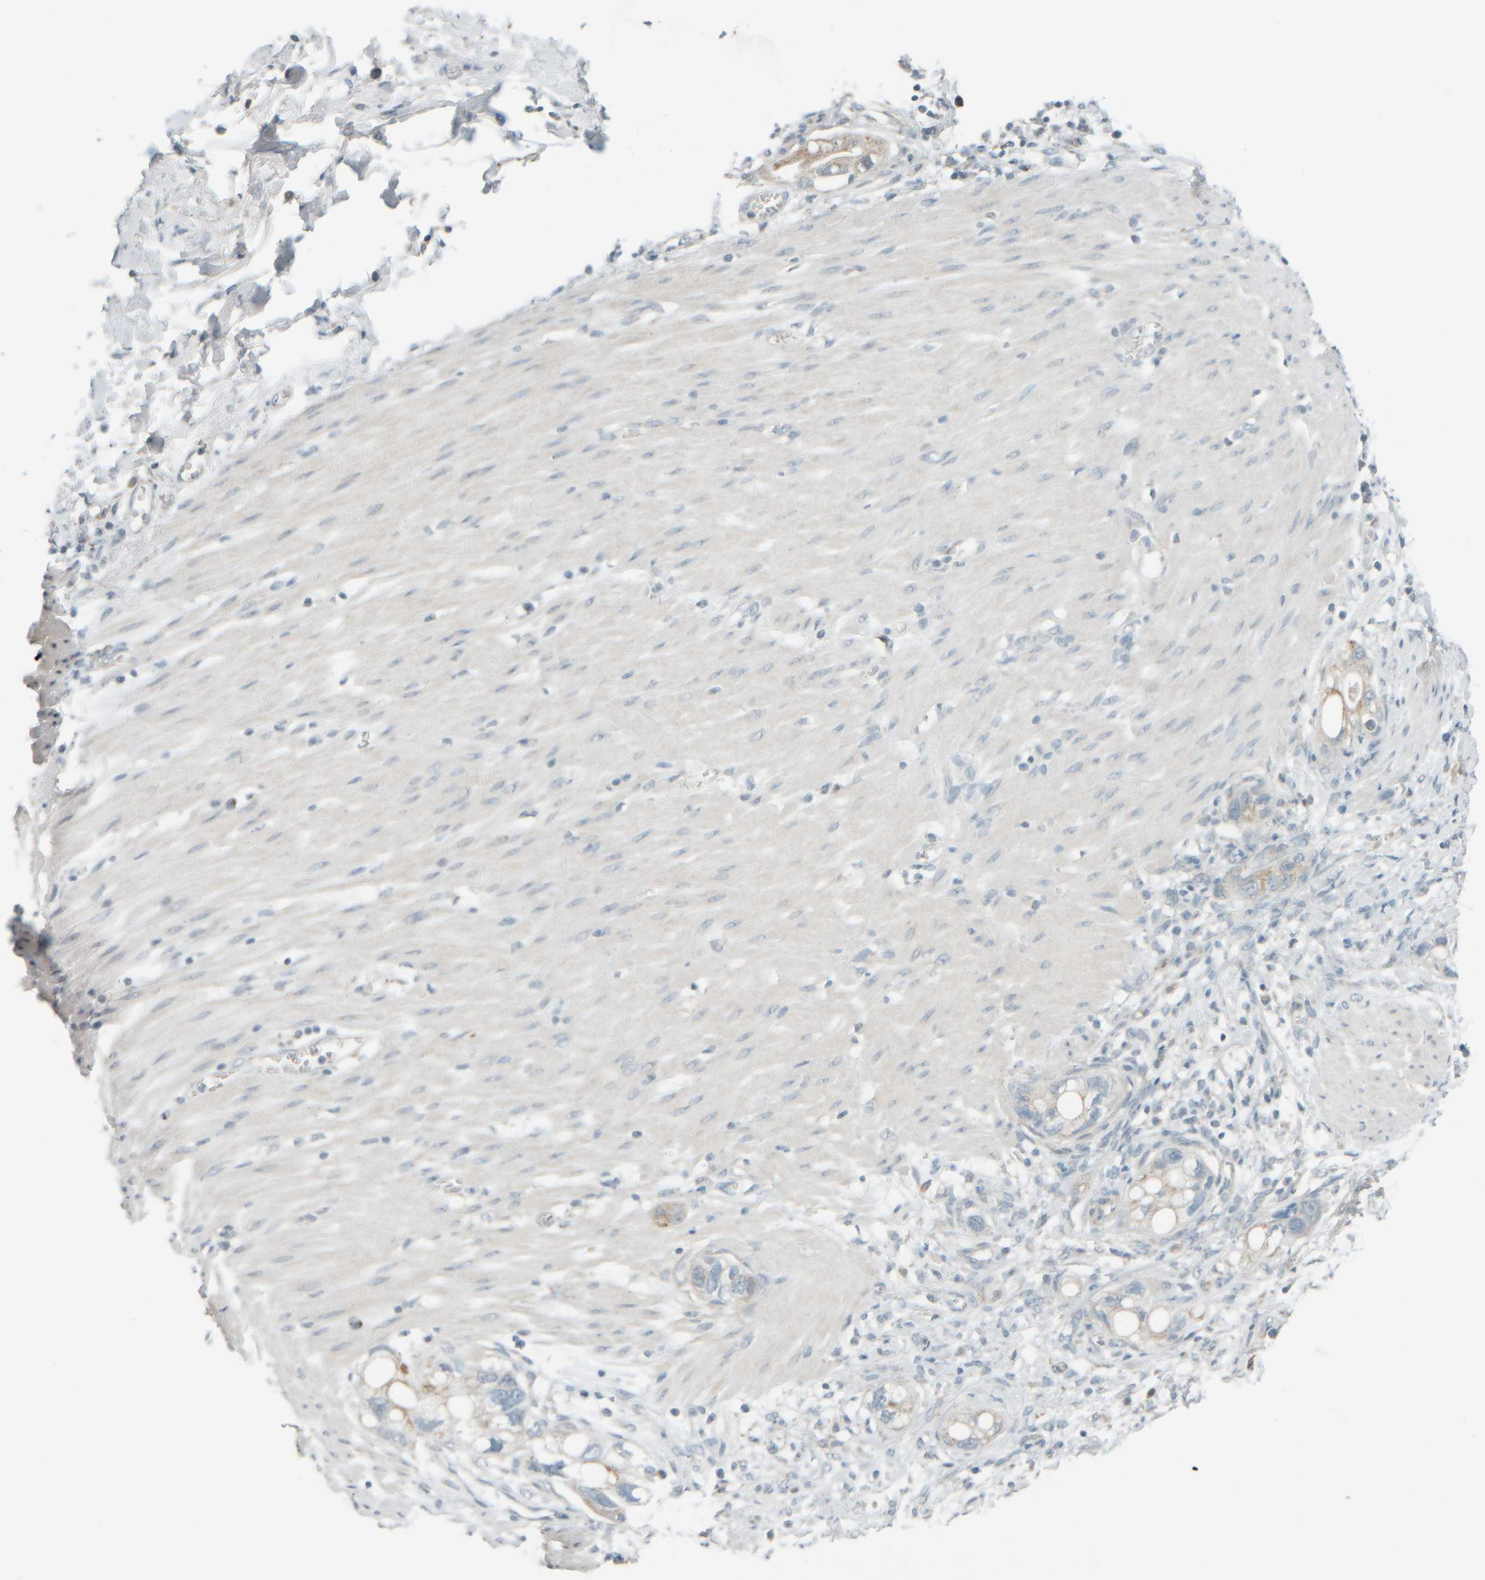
{"staining": {"intensity": "weak", "quantity": "25%-75%", "location": "cytoplasmic/membranous"}, "tissue": "stomach cancer", "cell_type": "Tumor cells", "image_type": "cancer", "snomed": [{"axis": "morphology", "description": "Adenocarcinoma, NOS"}, {"axis": "topography", "description": "Stomach"}, {"axis": "topography", "description": "Stomach, lower"}], "caption": "This is a micrograph of IHC staining of adenocarcinoma (stomach), which shows weak positivity in the cytoplasmic/membranous of tumor cells.", "gene": "PTGES3L-AARSD1", "patient": {"sex": "female", "age": 48}}